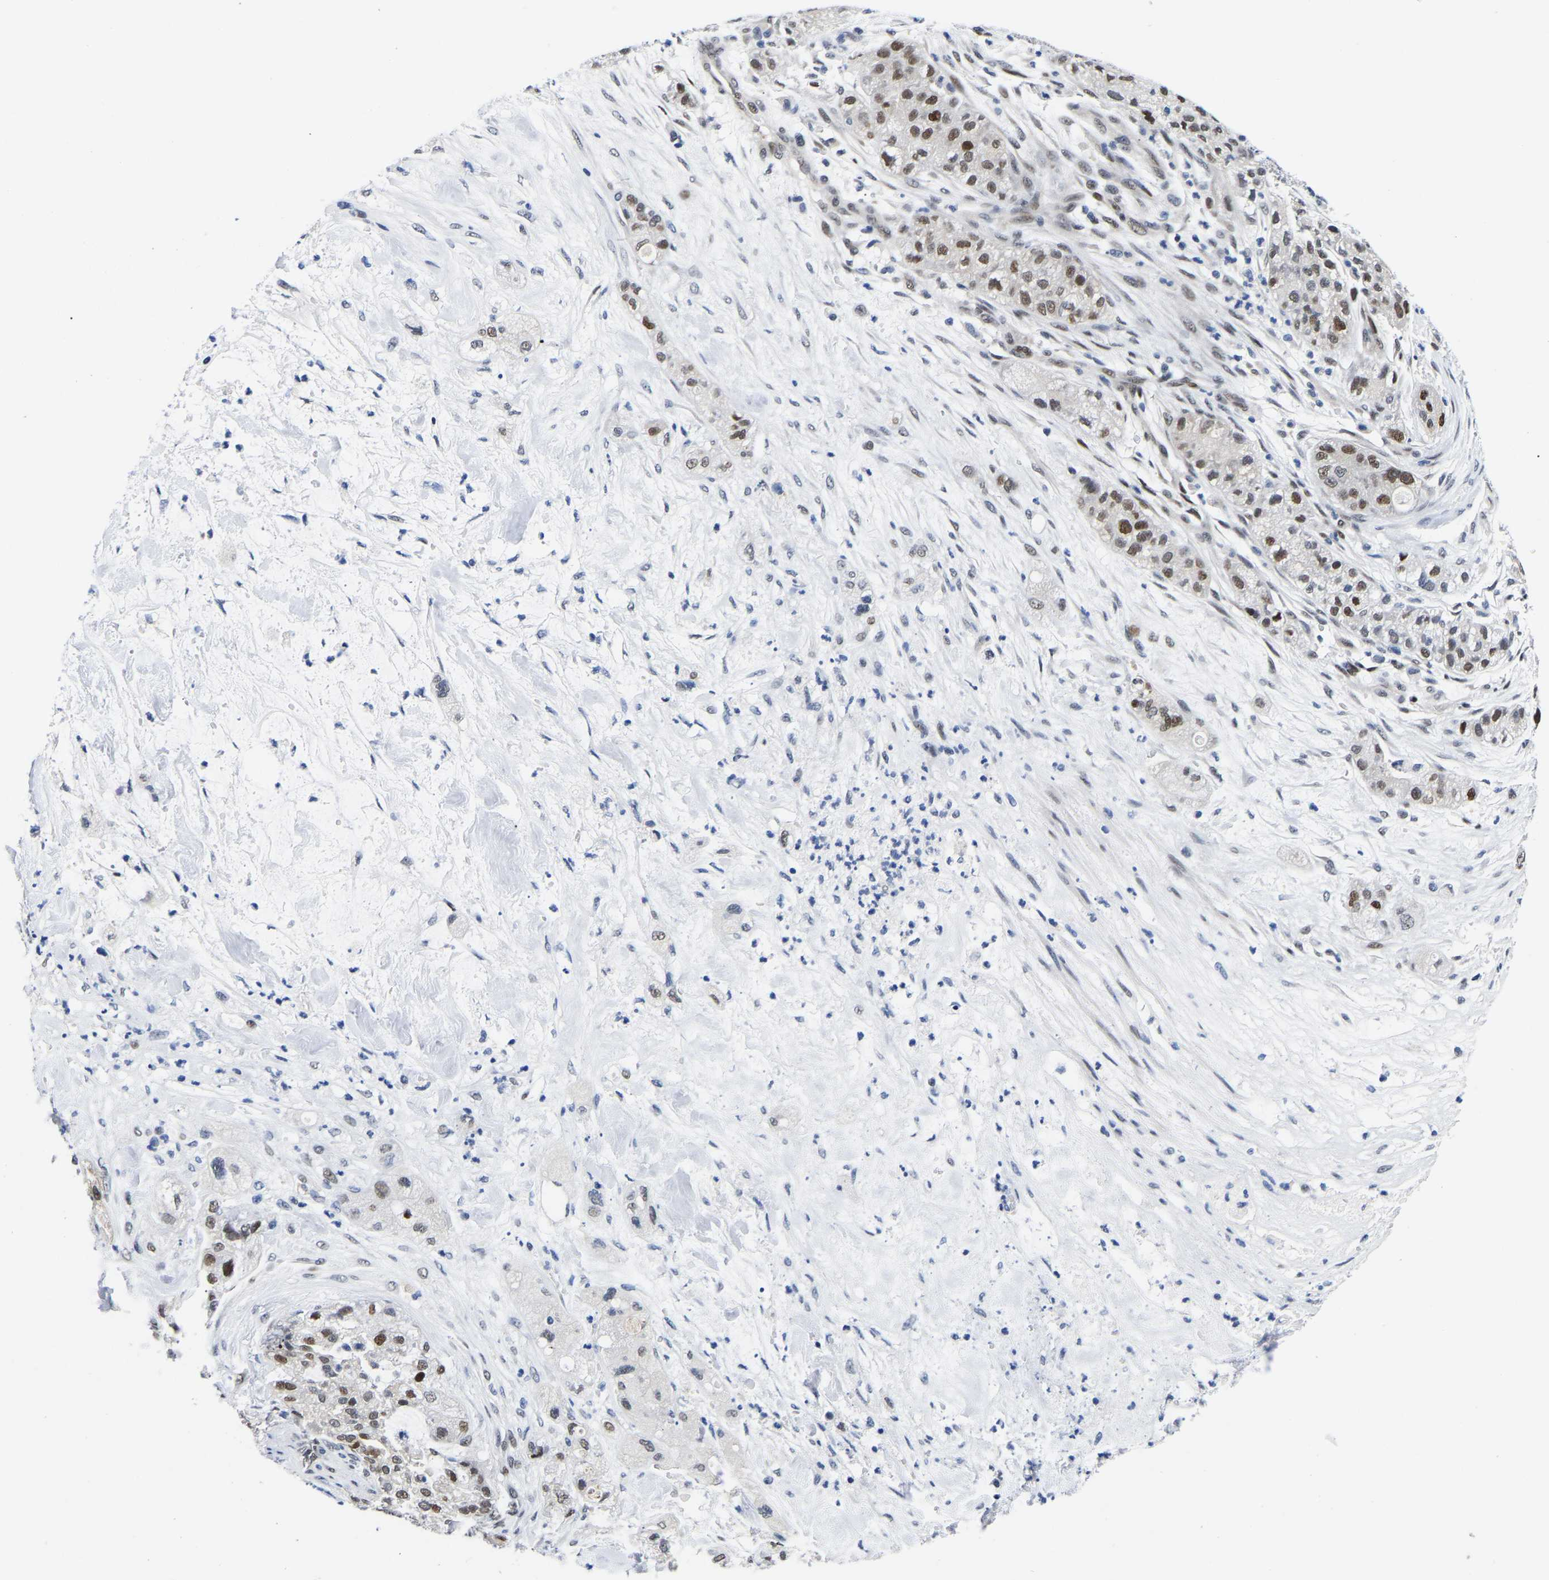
{"staining": {"intensity": "moderate", "quantity": ">75%", "location": "nuclear"}, "tissue": "pancreatic cancer", "cell_type": "Tumor cells", "image_type": "cancer", "snomed": [{"axis": "morphology", "description": "Adenocarcinoma, NOS"}, {"axis": "topography", "description": "Pancreas"}], "caption": "Immunohistochemistry histopathology image of pancreatic cancer (adenocarcinoma) stained for a protein (brown), which reveals medium levels of moderate nuclear positivity in approximately >75% of tumor cells.", "gene": "PTRHD1", "patient": {"sex": "female", "age": 78}}